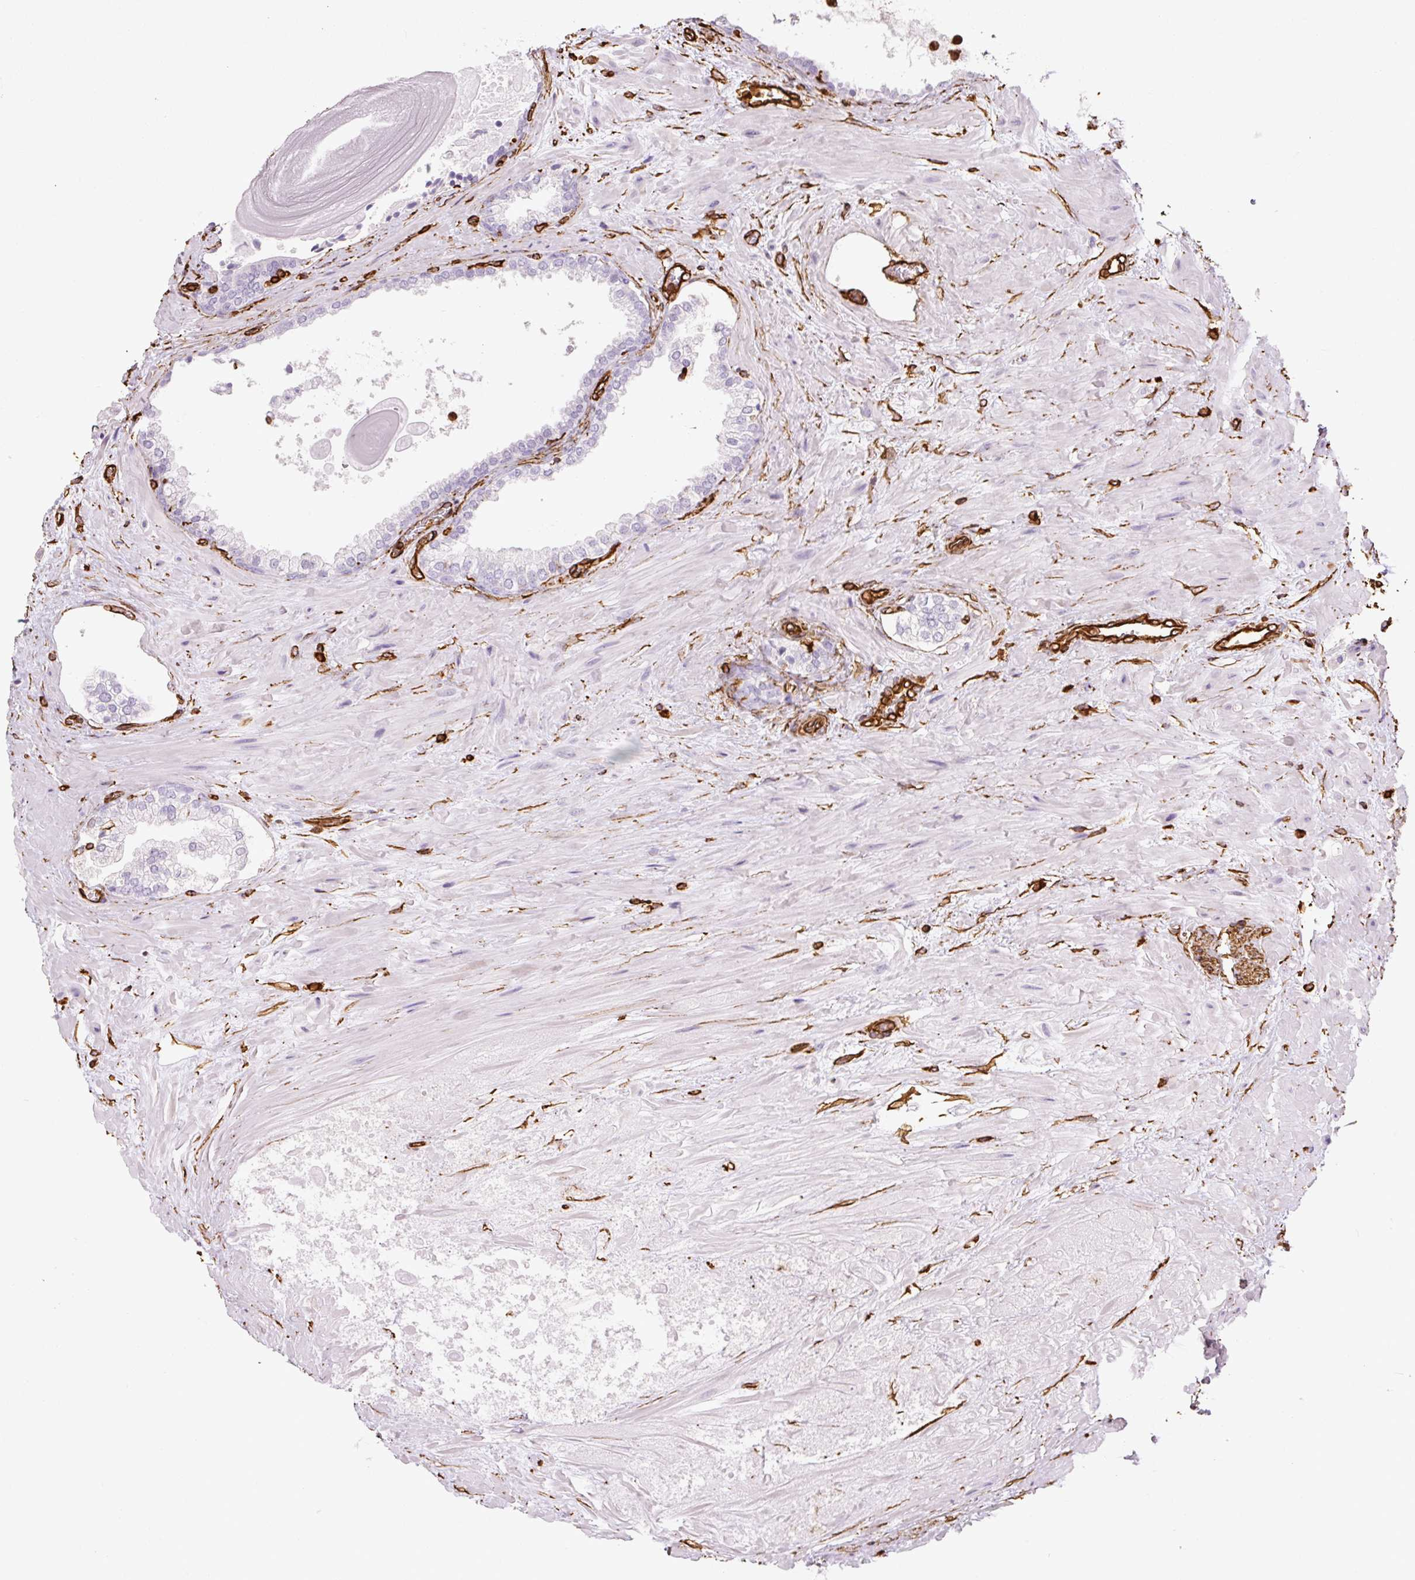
{"staining": {"intensity": "negative", "quantity": "none", "location": "none"}, "tissue": "prostate cancer", "cell_type": "Tumor cells", "image_type": "cancer", "snomed": [{"axis": "morphology", "description": "Adenocarcinoma, Low grade"}, {"axis": "topography", "description": "Prostate"}], "caption": "IHC photomicrograph of neoplastic tissue: prostate cancer (low-grade adenocarcinoma) stained with DAB exhibits no significant protein staining in tumor cells.", "gene": "VIM", "patient": {"sex": "male", "age": 61}}